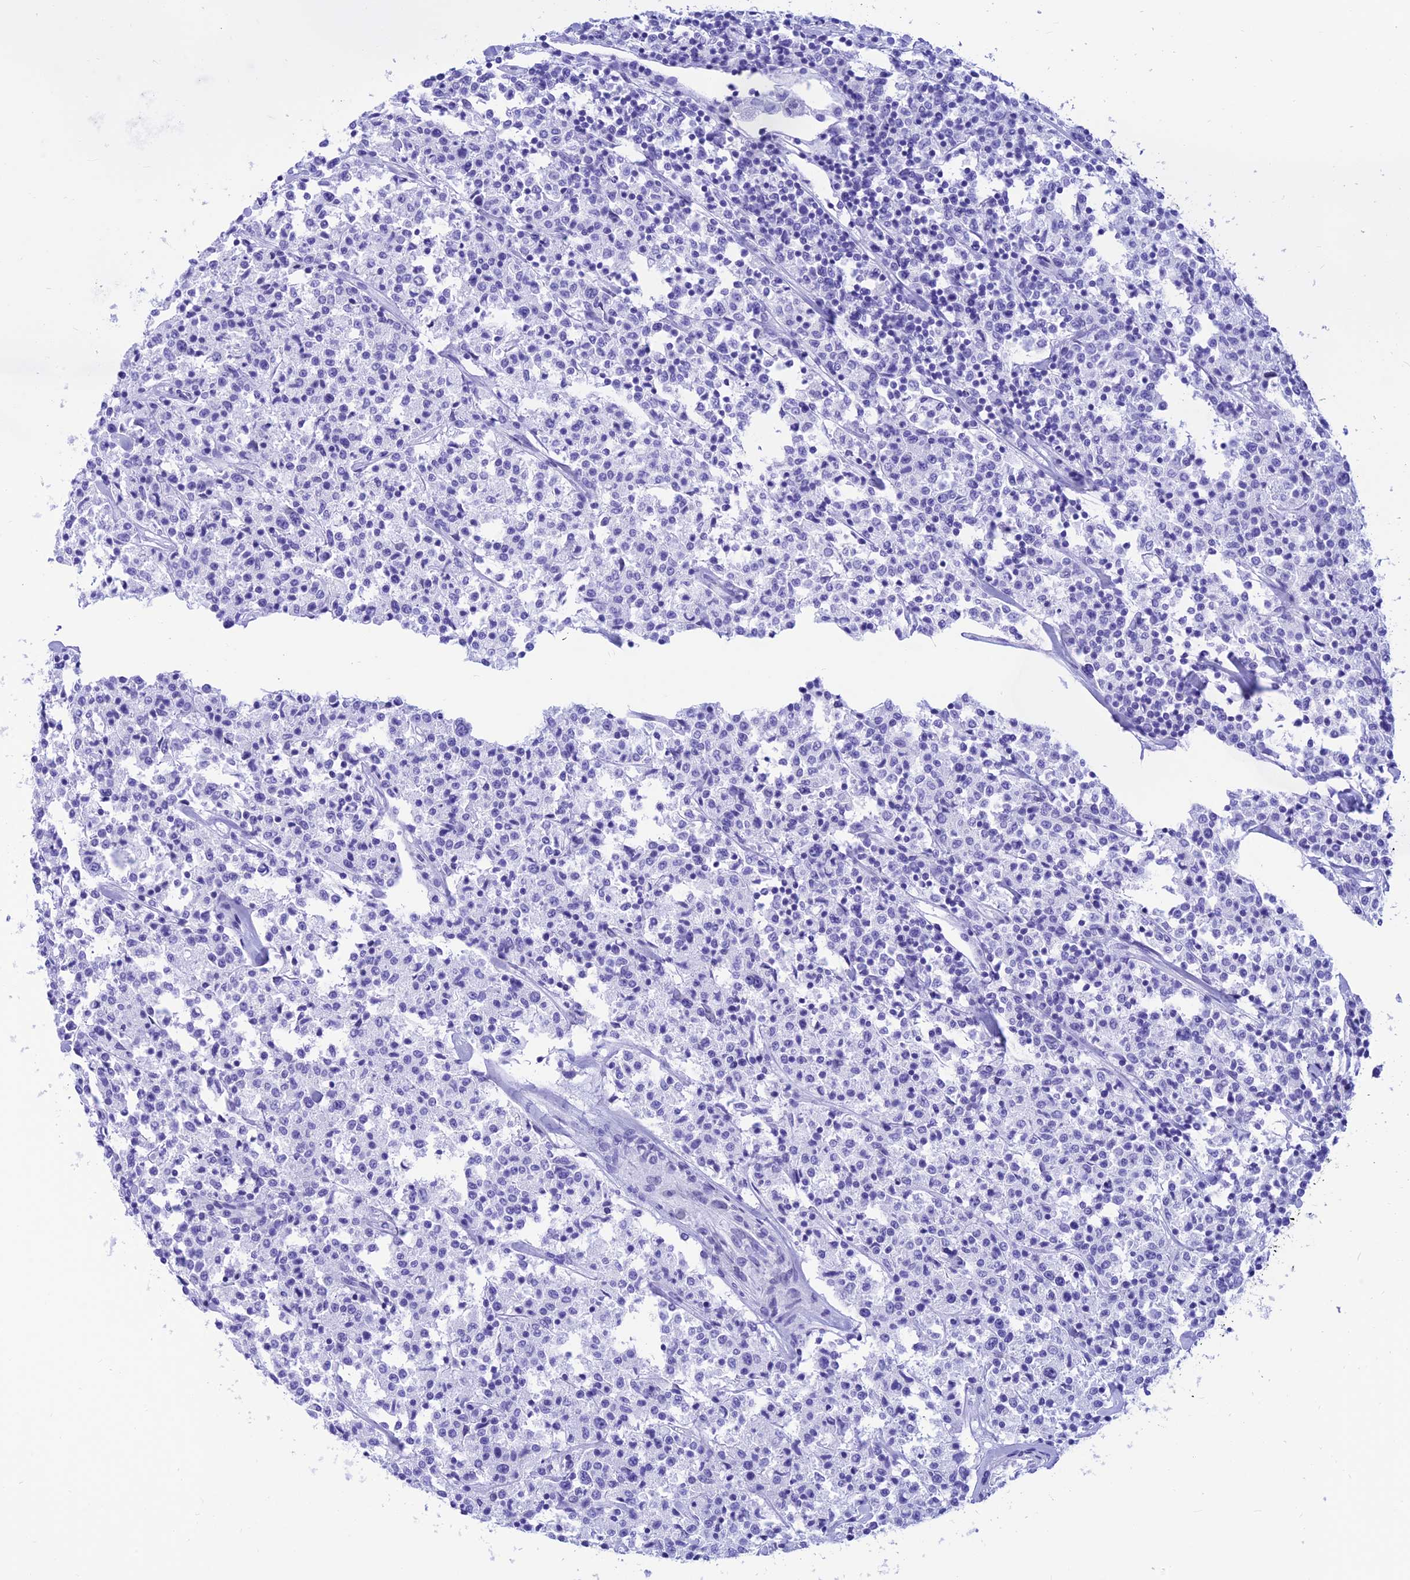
{"staining": {"intensity": "negative", "quantity": "none", "location": "none"}, "tissue": "lymphoma", "cell_type": "Tumor cells", "image_type": "cancer", "snomed": [{"axis": "morphology", "description": "Malignant lymphoma, non-Hodgkin's type, Low grade"}, {"axis": "topography", "description": "Small intestine"}], "caption": "This histopathology image is of lymphoma stained with immunohistochemistry to label a protein in brown with the nuclei are counter-stained blue. There is no expression in tumor cells.", "gene": "PRNP", "patient": {"sex": "female", "age": 59}}